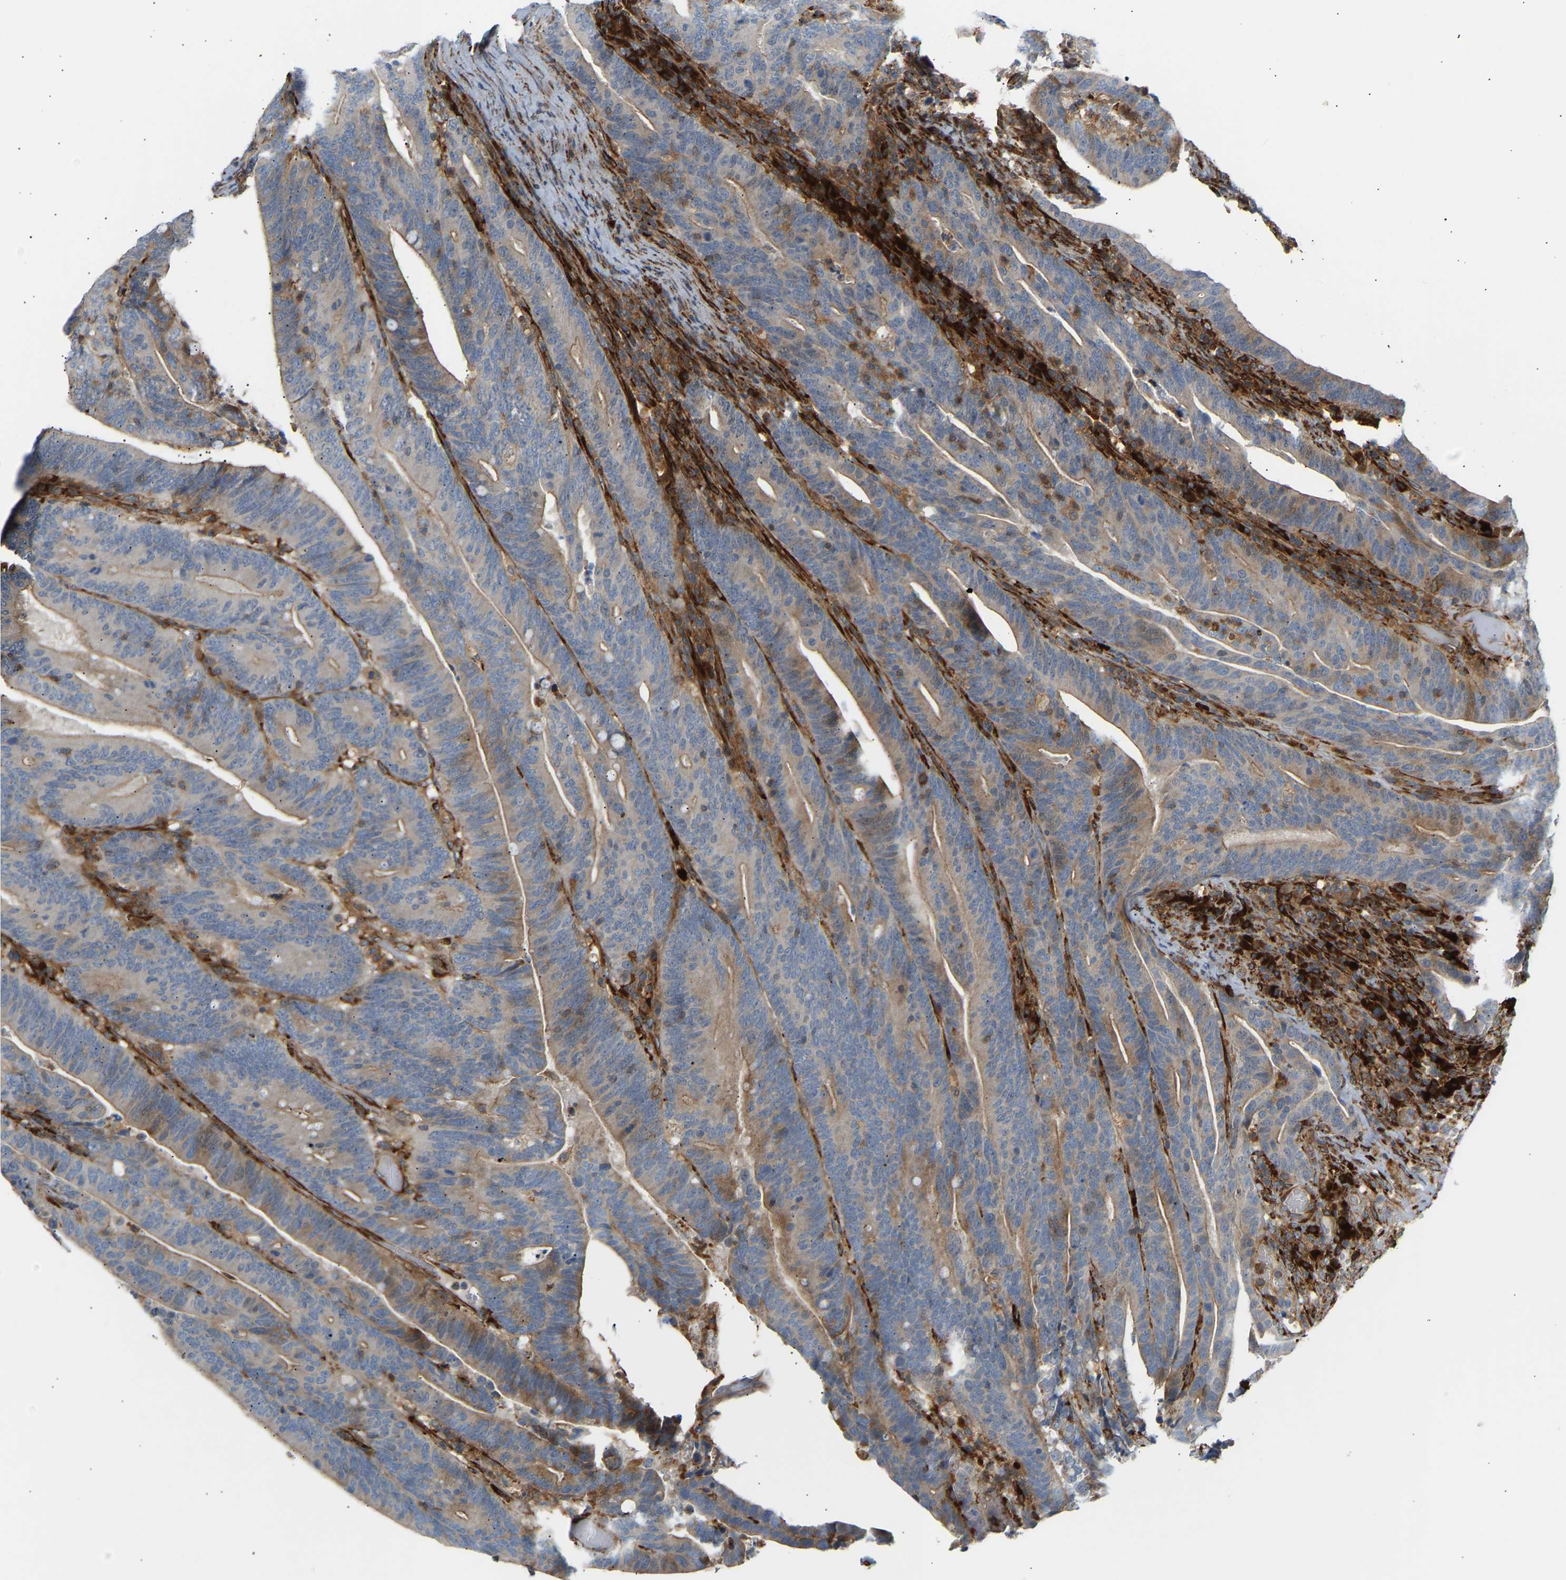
{"staining": {"intensity": "weak", "quantity": "25%-75%", "location": "cytoplasmic/membranous"}, "tissue": "colorectal cancer", "cell_type": "Tumor cells", "image_type": "cancer", "snomed": [{"axis": "morphology", "description": "Adenocarcinoma, NOS"}, {"axis": "topography", "description": "Colon"}], "caption": "Brown immunohistochemical staining in human adenocarcinoma (colorectal) exhibits weak cytoplasmic/membranous staining in approximately 25%-75% of tumor cells.", "gene": "PLCG2", "patient": {"sex": "female", "age": 66}}